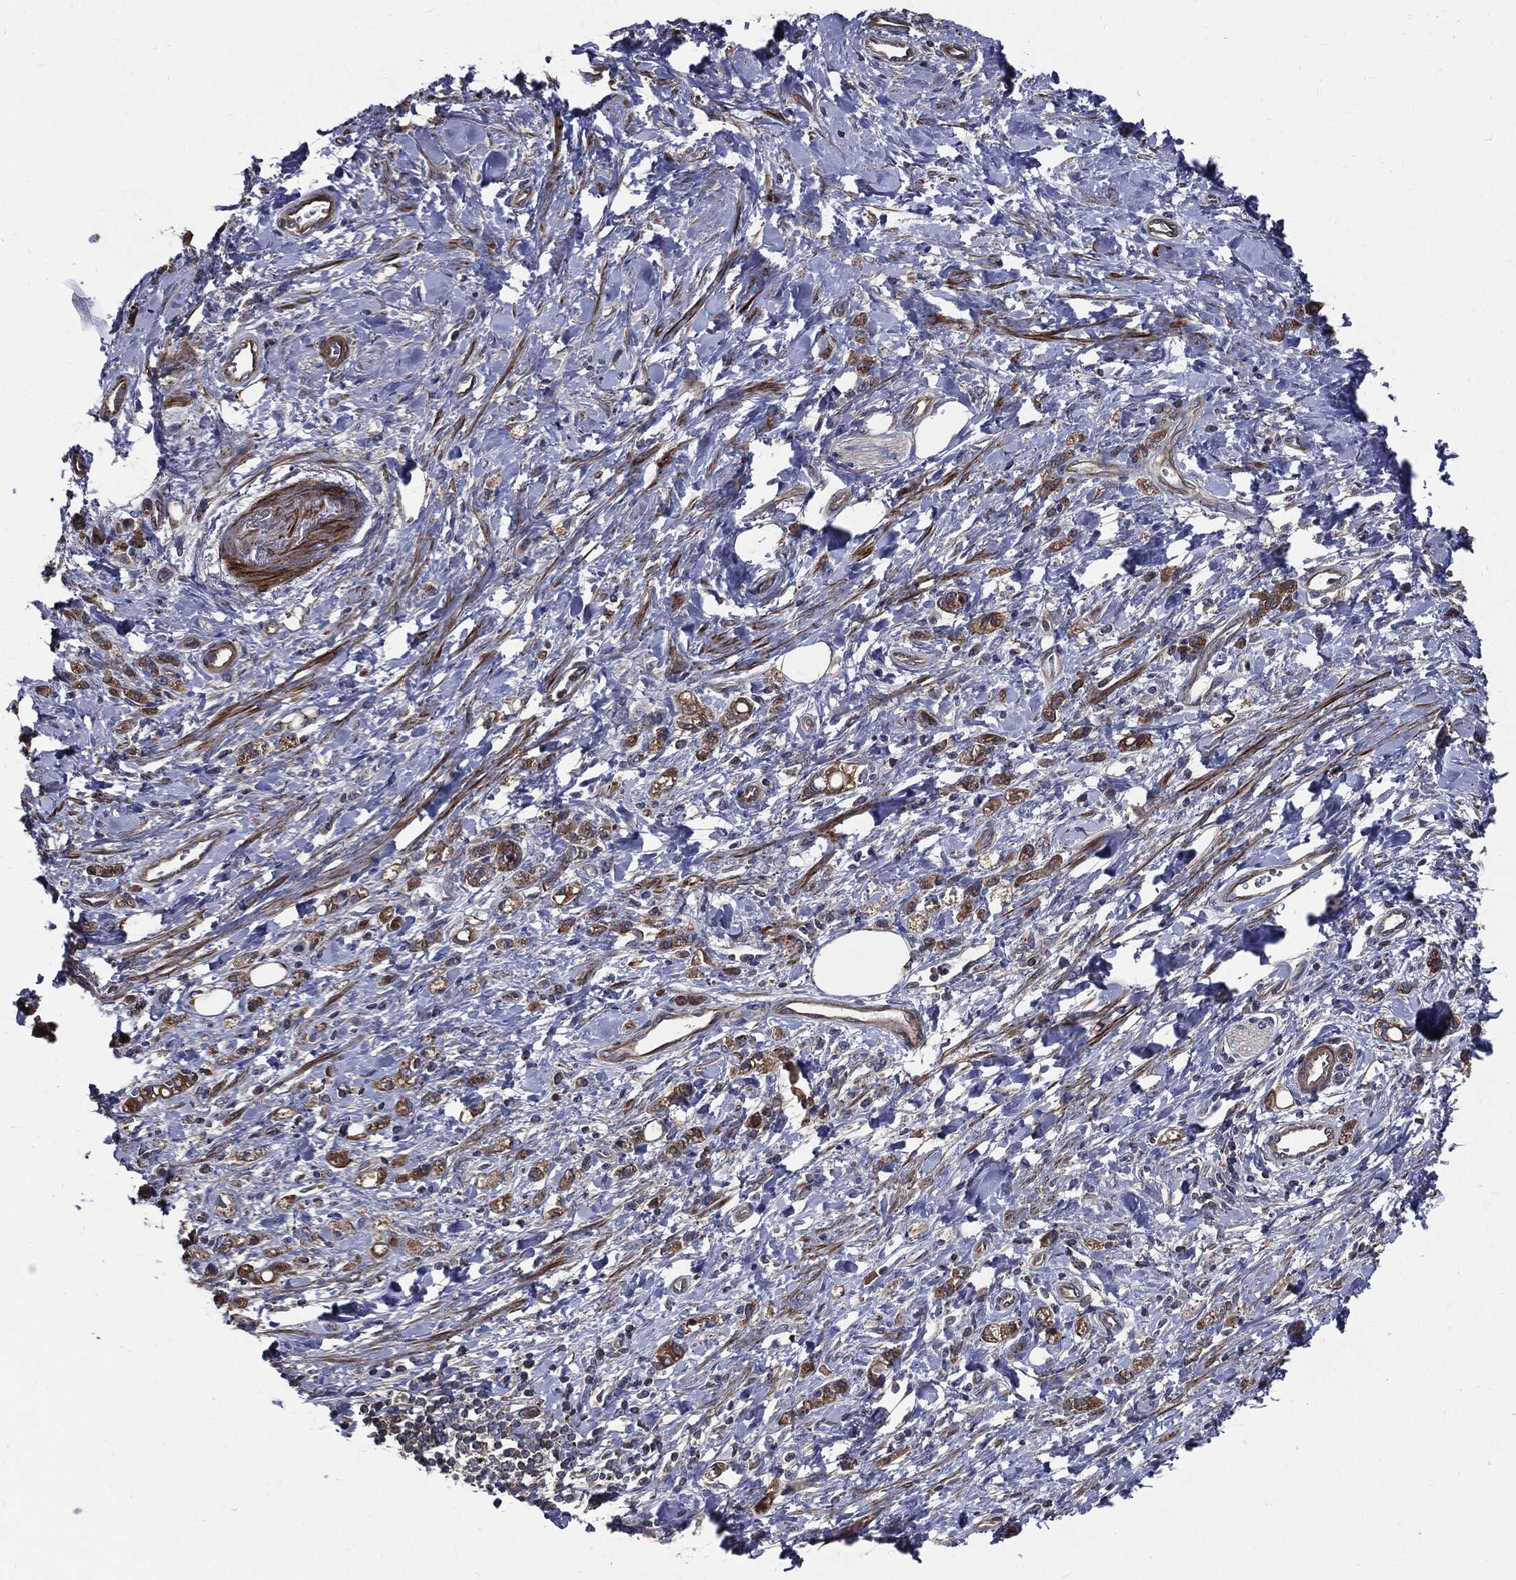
{"staining": {"intensity": "moderate", "quantity": "25%-75%", "location": "cytoplasmic/membranous"}, "tissue": "stomach cancer", "cell_type": "Tumor cells", "image_type": "cancer", "snomed": [{"axis": "morphology", "description": "Adenocarcinoma, NOS"}, {"axis": "topography", "description": "Stomach"}], "caption": "Adenocarcinoma (stomach) stained with a protein marker shows moderate staining in tumor cells.", "gene": "PDCD6IP", "patient": {"sex": "male", "age": 77}}